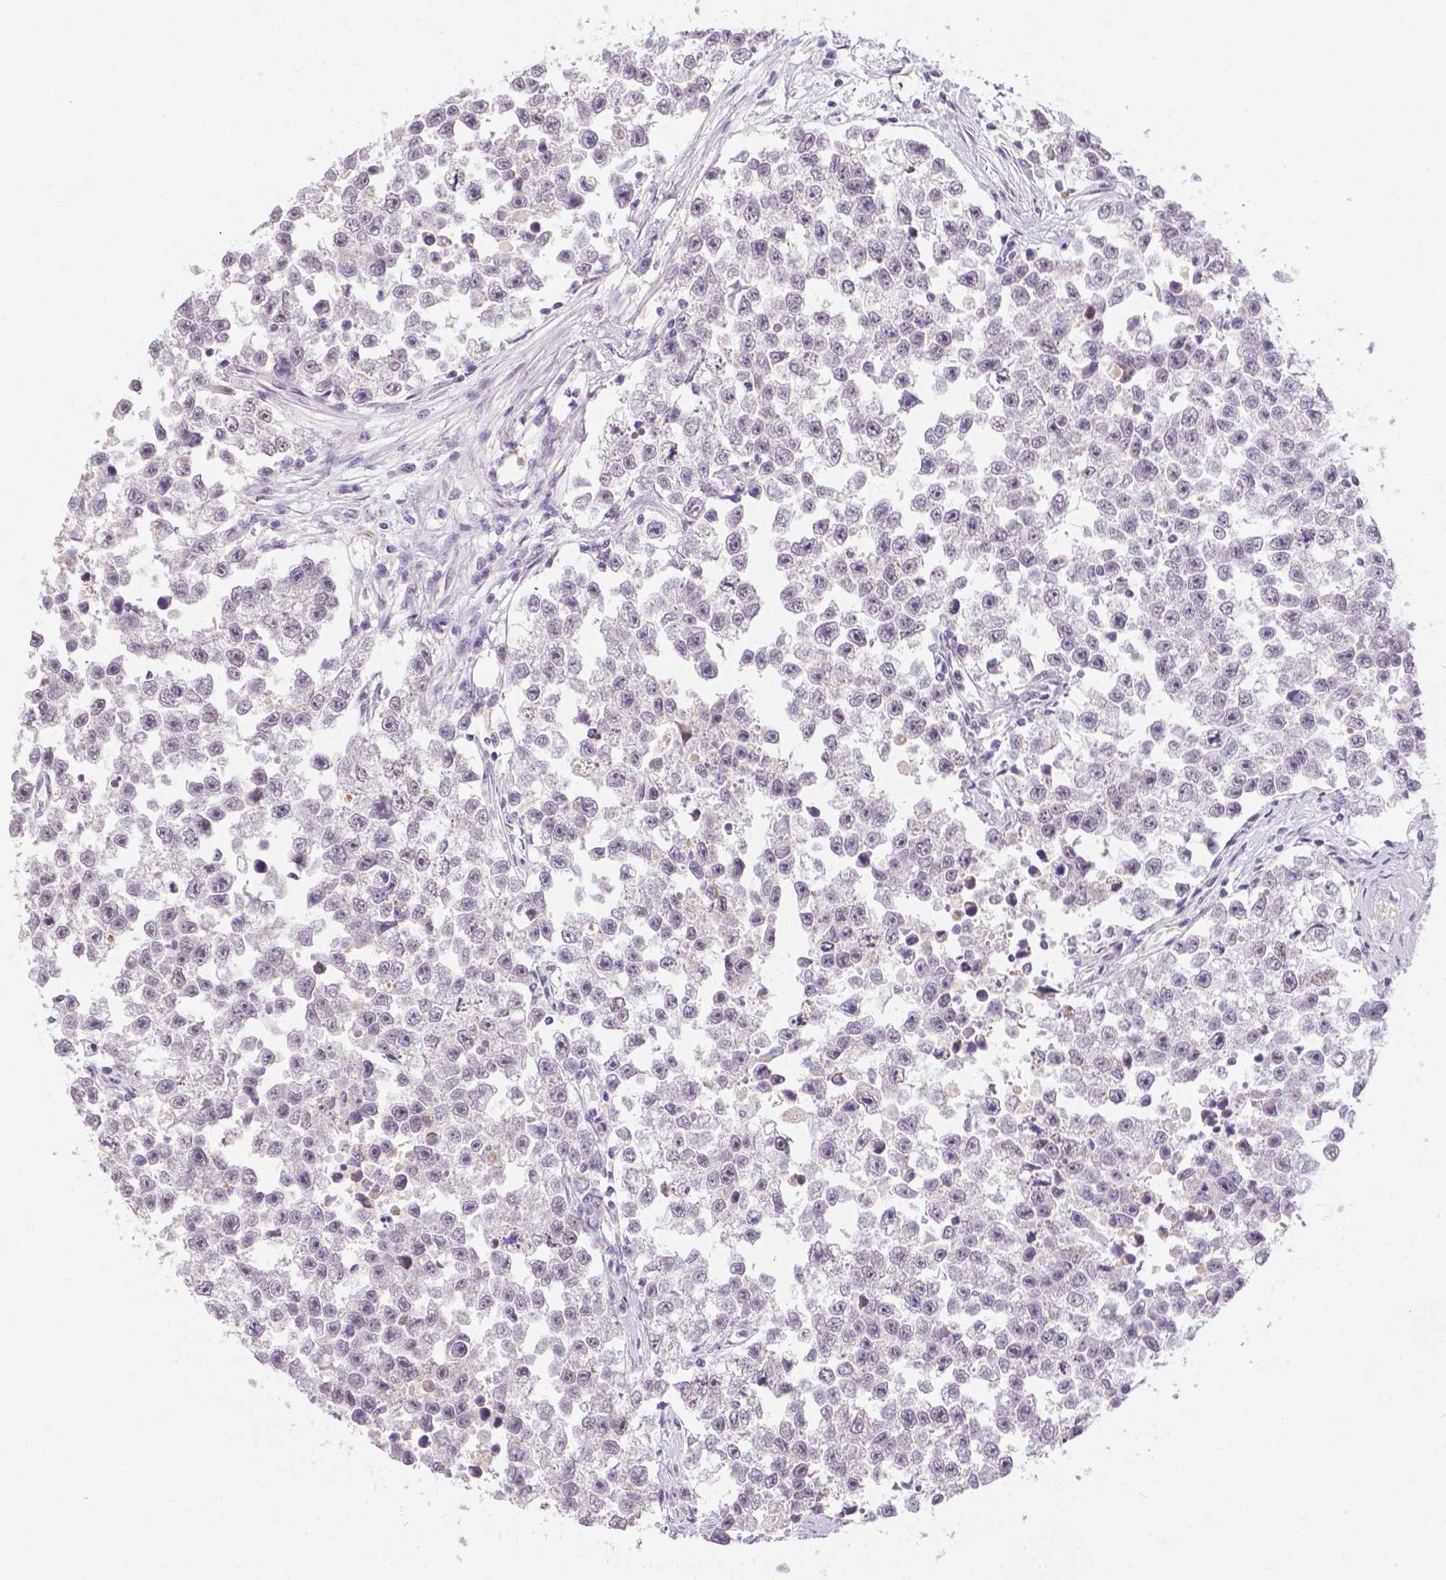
{"staining": {"intensity": "negative", "quantity": "none", "location": "none"}, "tissue": "testis cancer", "cell_type": "Tumor cells", "image_type": "cancer", "snomed": [{"axis": "morphology", "description": "Seminoma, NOS"}, {"axis": "topography", "description": "Testis"}], "caption": "Immunohistochemistry (IHC) of human testis cancer reveals no expression in tumor cells.", "gene": "ZNF280B", "patient": {"sex": "male", "age": 26}}